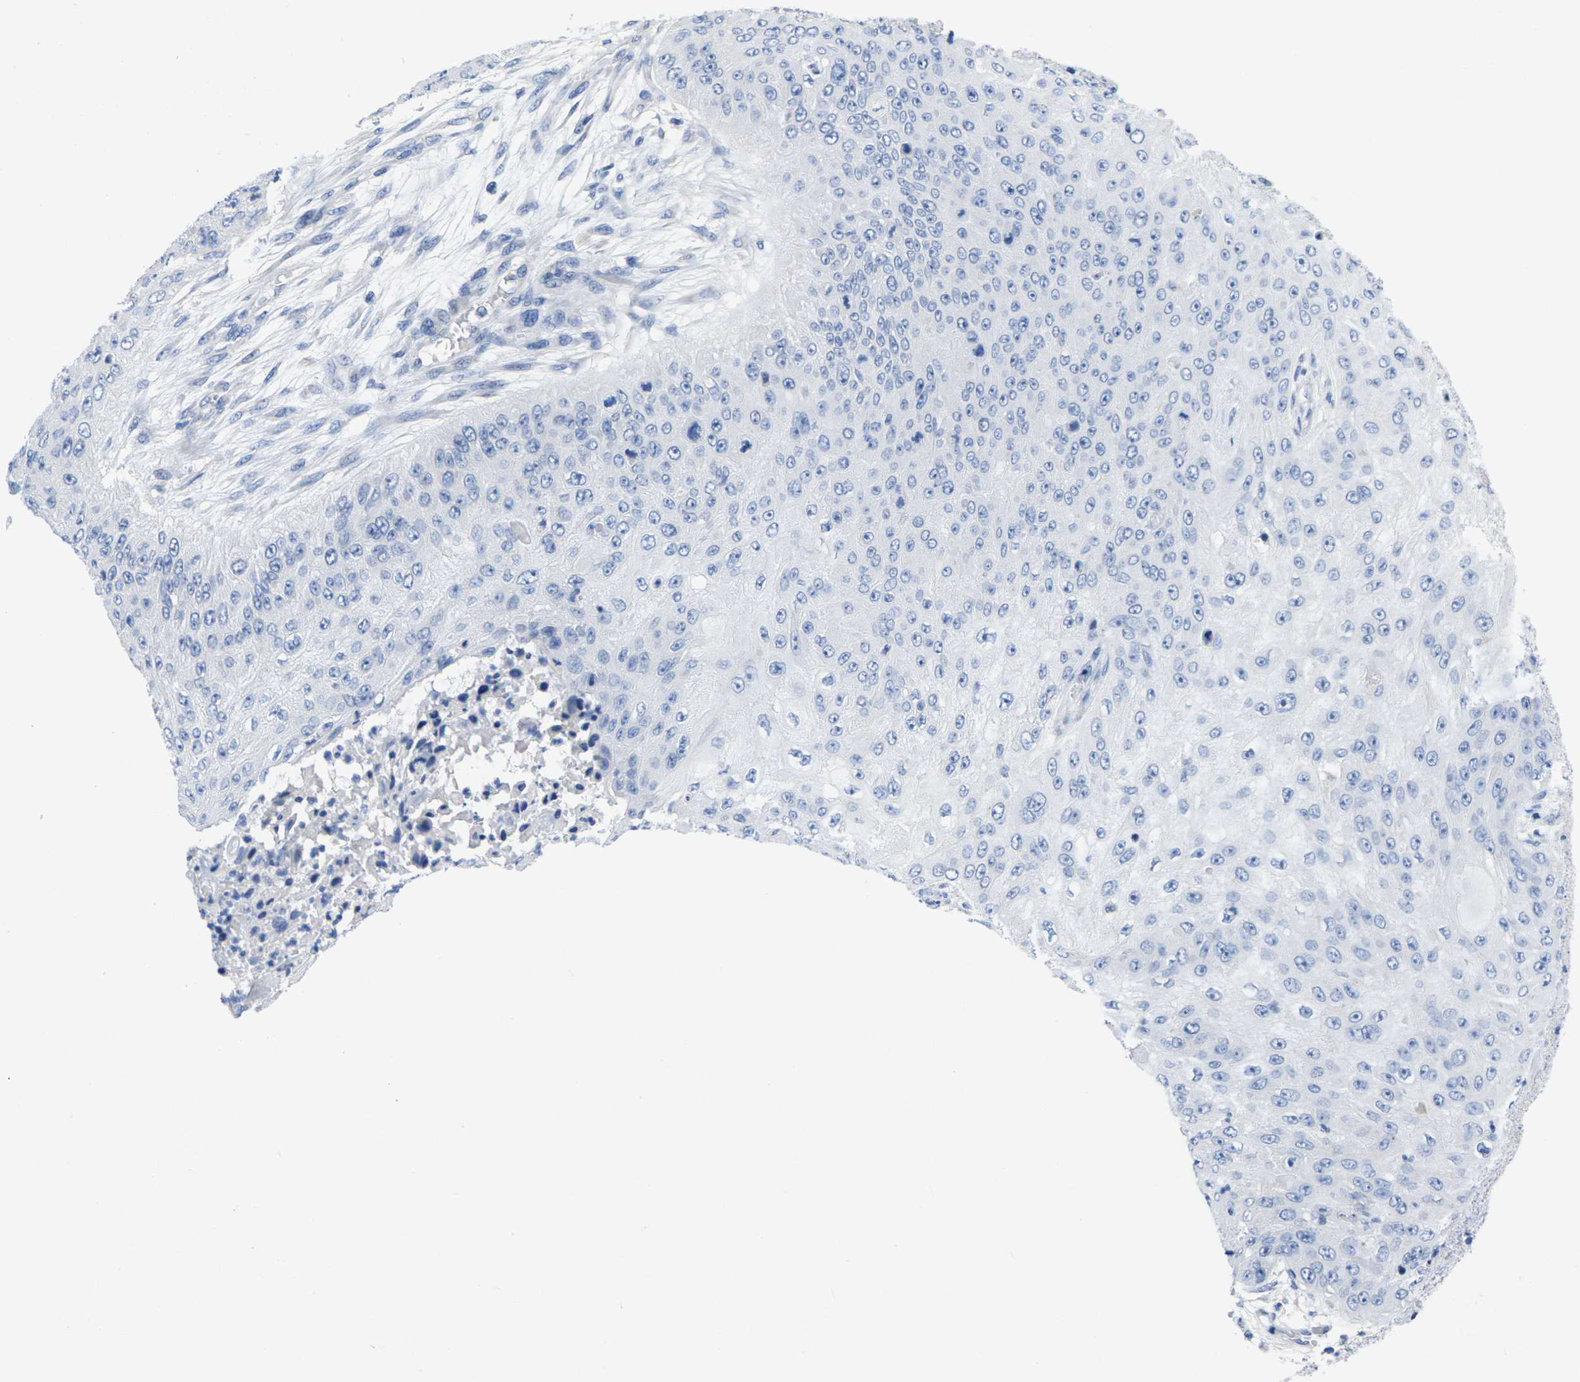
{"staining": {"intensity": "negative", "quantity": "none", "location": "none"}, "tissue": "skin cancer", "cell_type": "Tumor cells", "image_type": "cancer", "snomed": [{"axis": "morphology", "description": "Squamous cell carcinoma, NOS"}, {"axis": "topography", "description": "Skin"}], "caption": "Micrograph shows no protein expression in tumor cells of skin cancer tissue.", "gene": "TNNI3", "patient": {"sex": "female", "age": 80}}